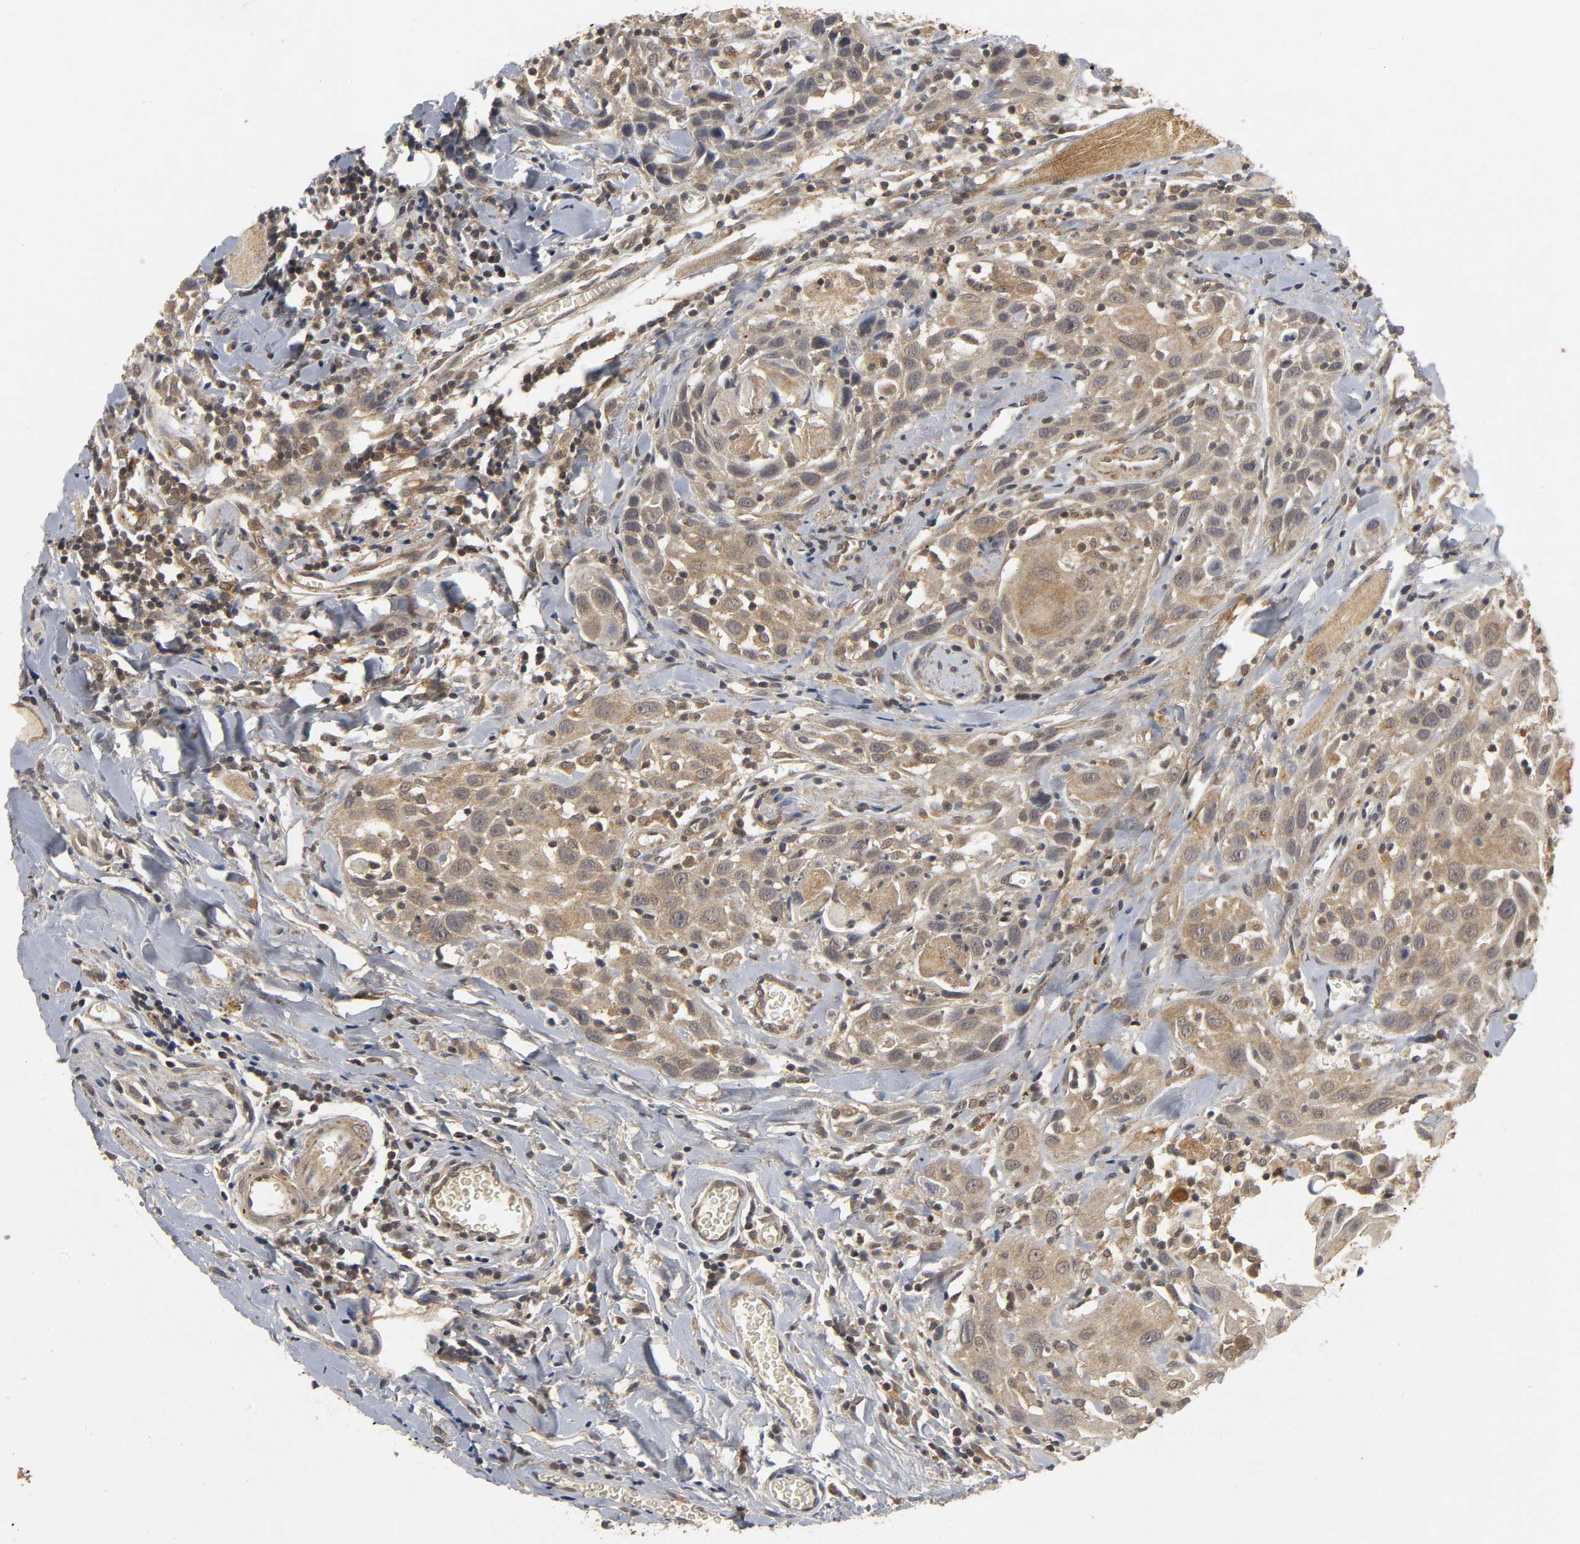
{"staining": {"intensity": "weak", "quantity": ">75%", "location": "cytoplasmic/membranous"}, "tissue": "head and neck cancer", "cell_type": "Tumor cells", "image_type": "cancer", "snomed": [{"axis": "morphology", "description": "Squamous cell carcinoma, NOS"}, {"axis": "topography", "description": "Oral tissue"}, {"axis": "topography", "description": "Head-Neck"}], "caption": "Protein analysis of squamous cell carcinoma (head and neck) tissue reveals weak cytoplasmic/membranous positivity in approximately >75% of tumor cells.", "gene": "TRAF6", "patient": {"sex": "female", "age": 50}}